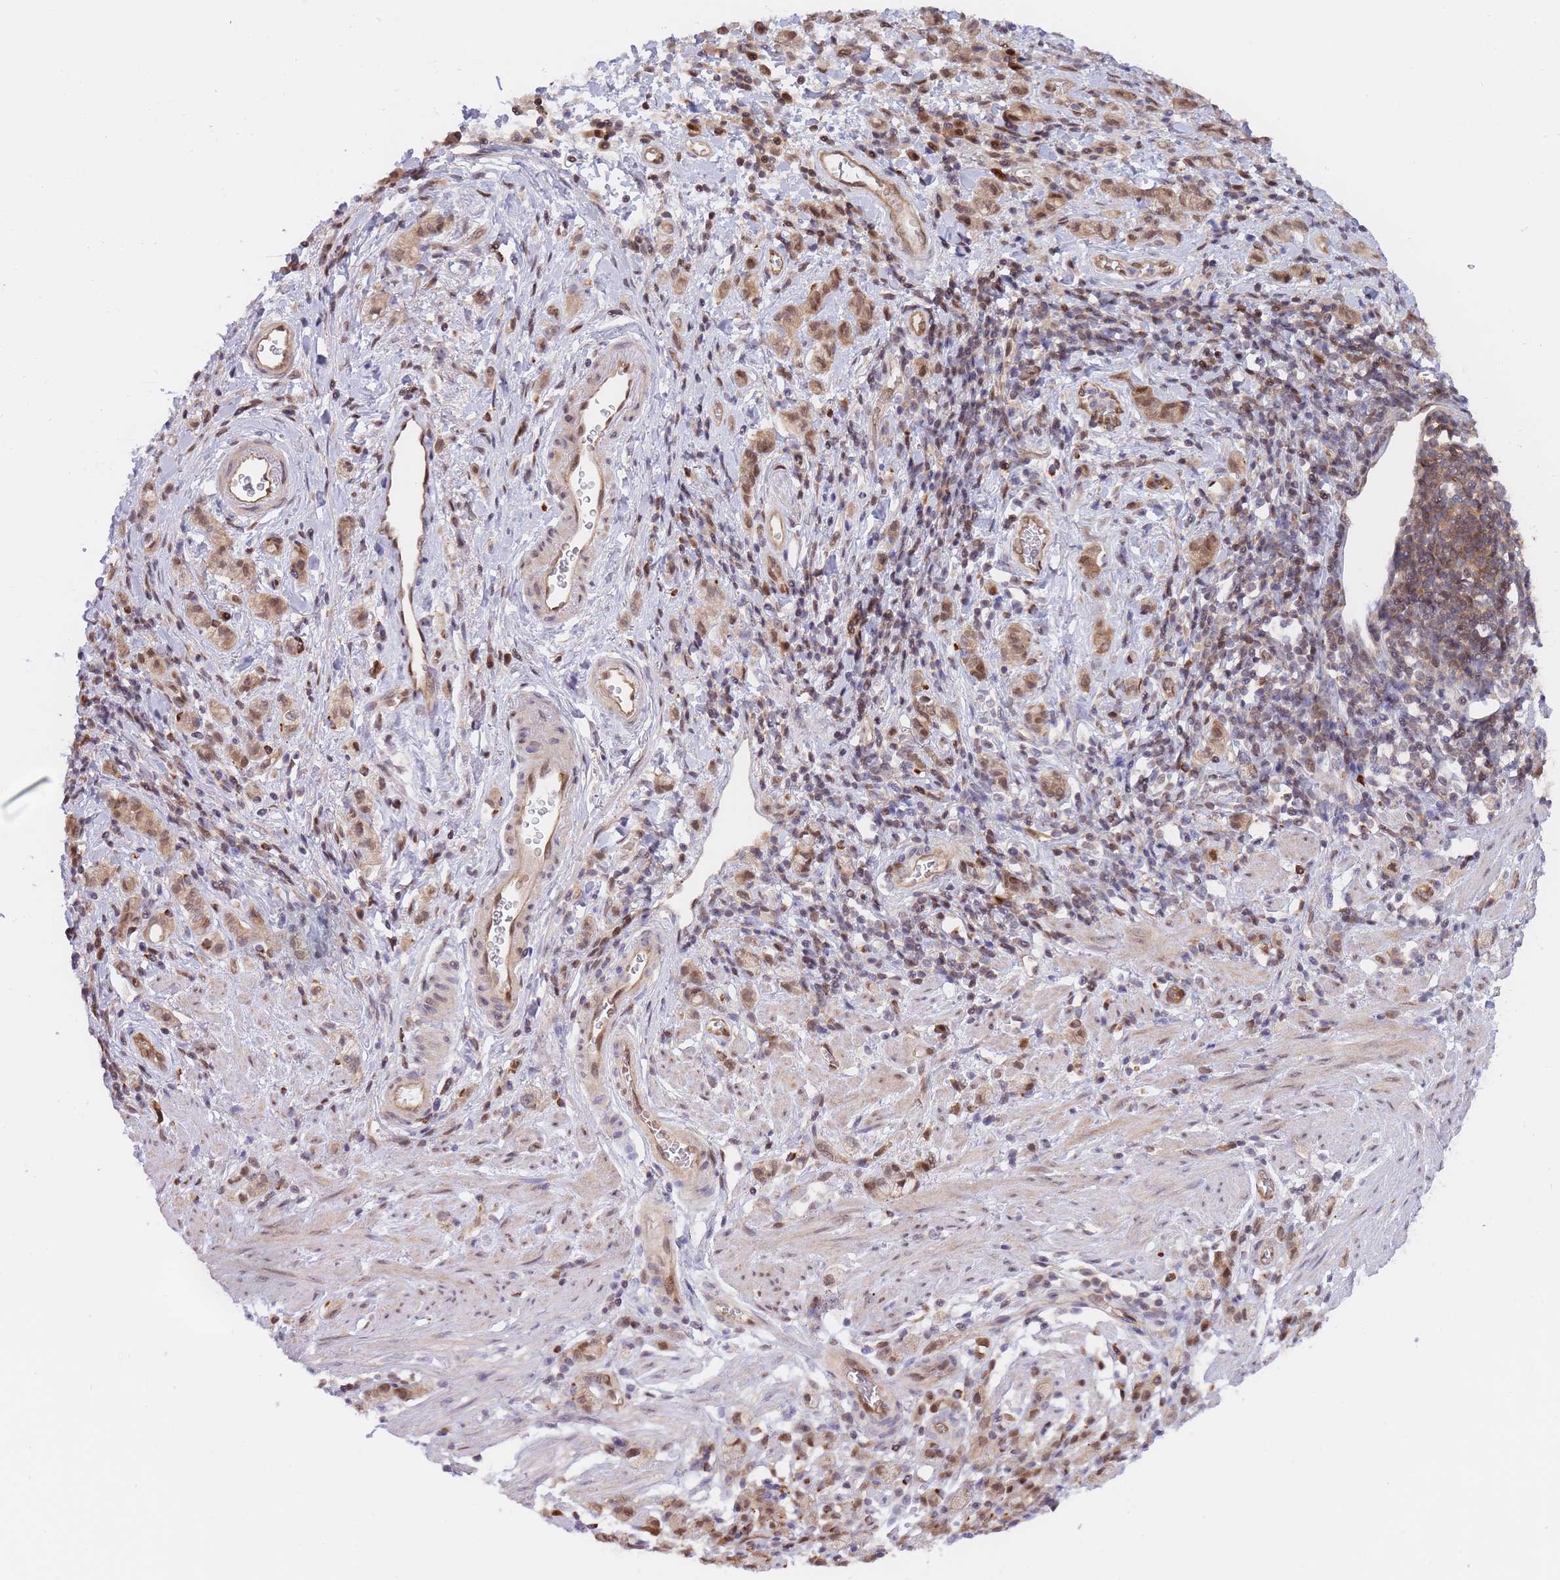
{"staining": {"intensity": "weak", "quantity": "25%-75%", "location": "cytoplasmic/membranous,nuclear"}, "tissue": "stomach cancer", "cell_type": "Tumor cells", "image_type": "cancer", "snomed": [{"axis": "morphology", "description": "Adenocarcinoma, NOS"}, {"axis": "topography", "description": "Stomach"}], "caption": "Immunohistochemical staining of human stomach cancer shows low levels of weak cytoplasmic/membranous and nuclear positivity in approximately 25%-75% of tumor cells.", "gene": "NSFL1C", "patient": {"sex": "male", "age": 77}}